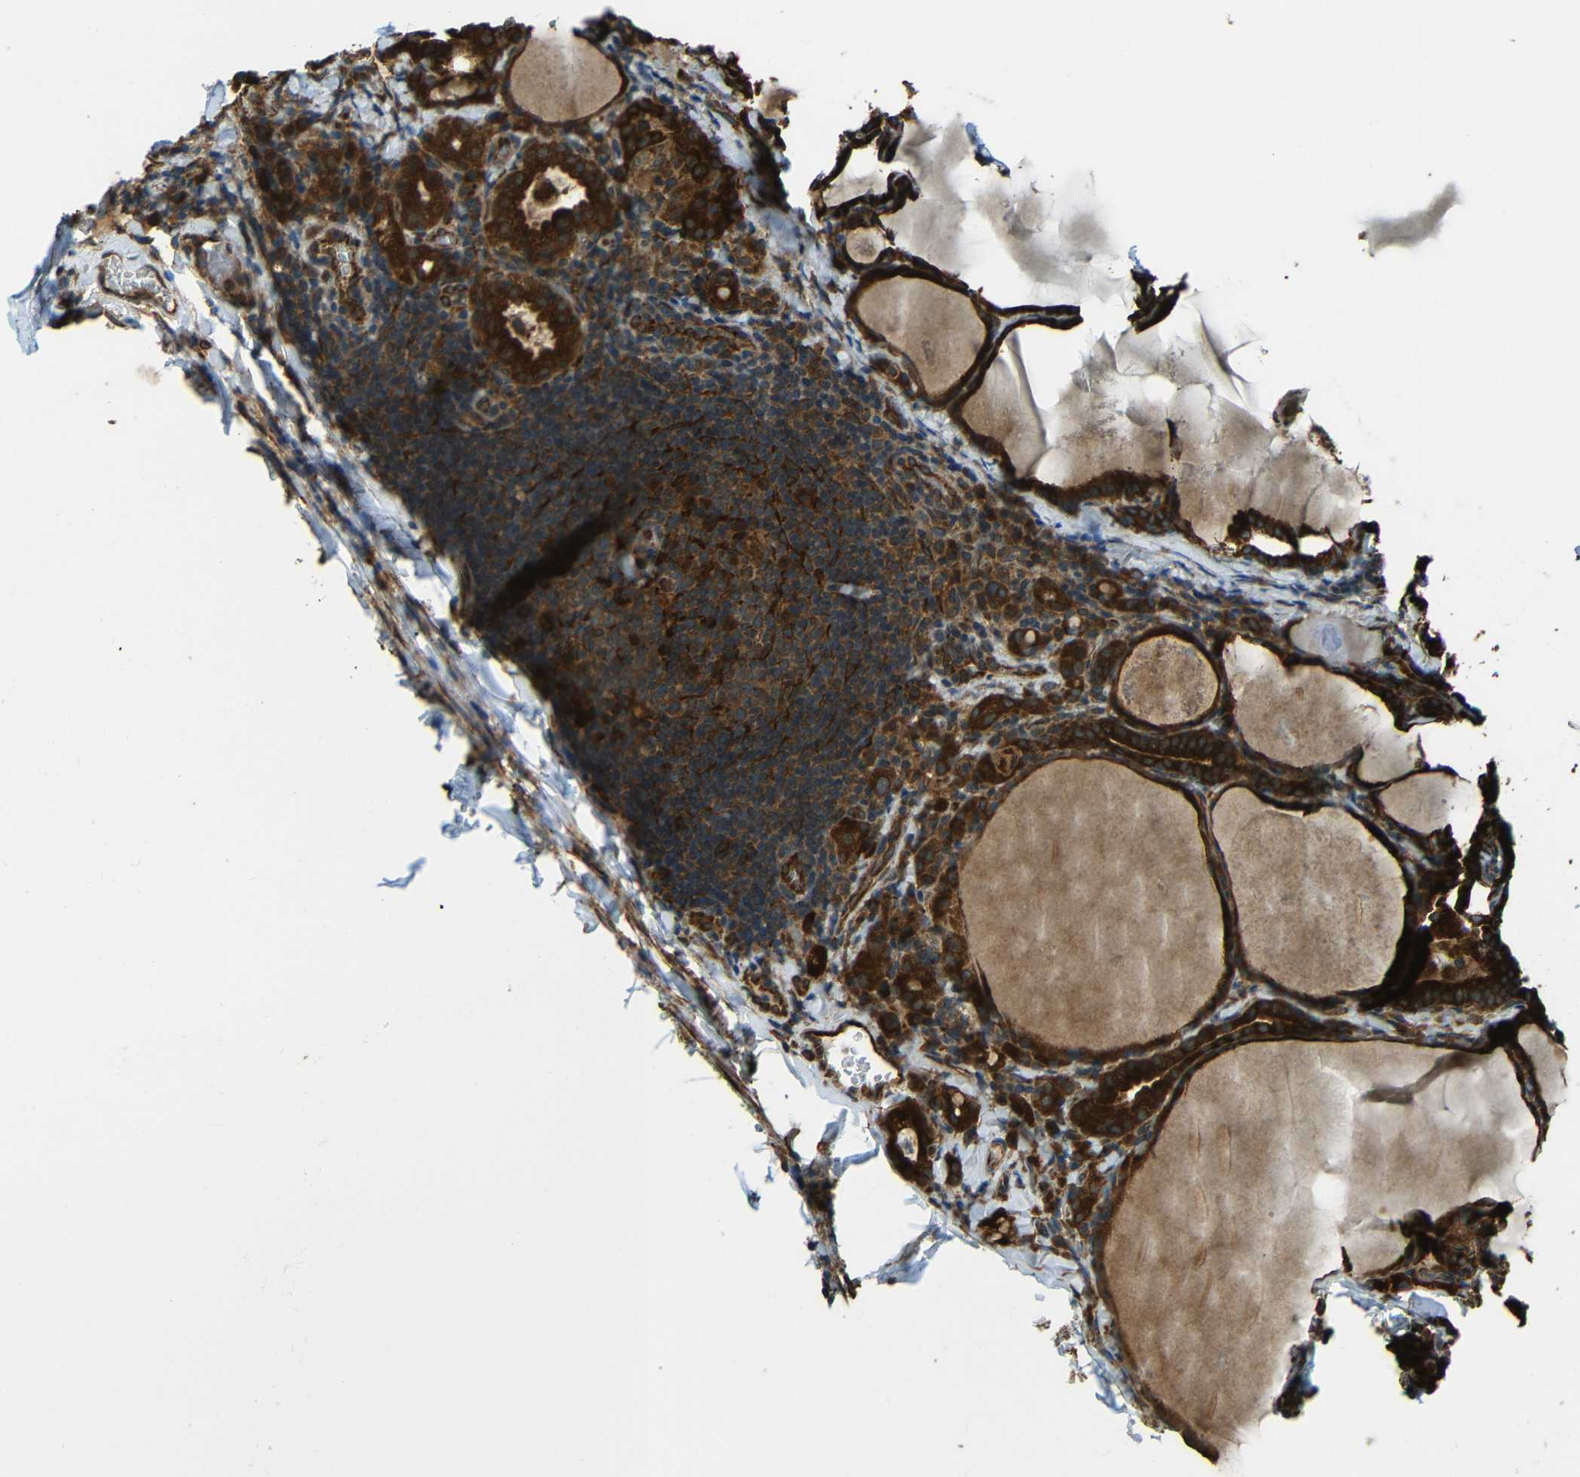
{"staining": {"intensity": "strong", "quantity": ">75%", "location": "cytoplasmic/membranous"}, "tissue": "thyroid cancer", "cell_type": "Tumor cells", "image_type": "cancer", "snomed": [{"axis": "morphology", "description": "Papillary adenocarcinoma, NOS"}, {"axis": "topography", "description": "Thyroid gland"}], "caption": "A histopathology image of thyroid cancer stained for a protein demonstrates strong cytoplasmic/membranous brown staining in tumor cells.", "gene": "VAPB", "patient": {"sex": "female", "age": 42}}